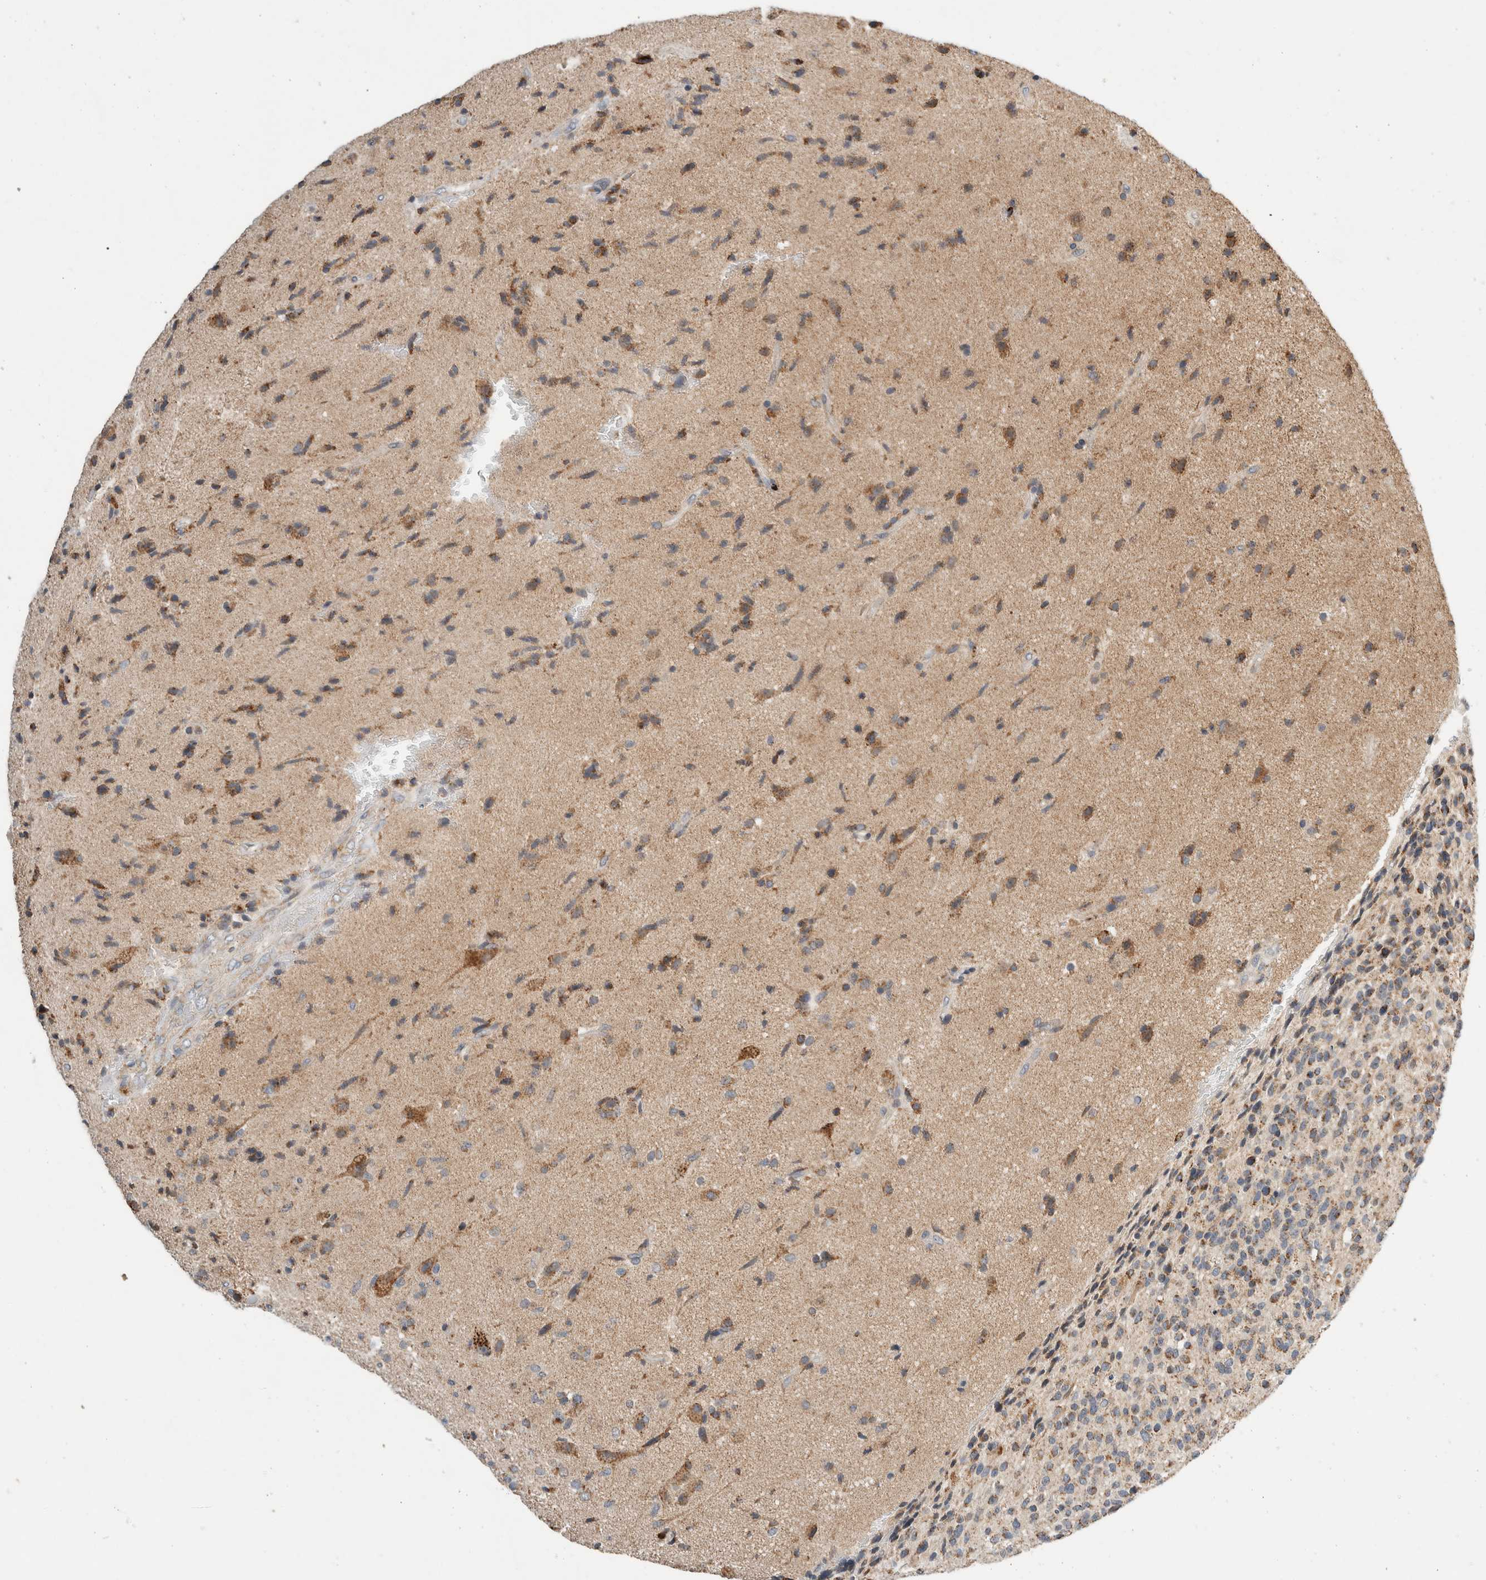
{"staining": {"intensity": "moderate", "quantity": "25%-75%", "location": "cytoplasmic/membranous"}, "tissue": "glioma", "cell_type": "Tumor cells", "image_type": "cancer", "snomed": [{"axis": "morphology", "description": "Glioma, malignant, High grade"}, {"axis": "topography", "description": "Brain"}], "caption": "High-power microscopy captured an immunohistochemistry (IHC) photomicrograph of high-grade glioma (malignant), revealing moderate cytoplasmic/membranous expression in approximately 25%-75% of tumor cells.", "gene": "AMPD1", "patient": {"sex": "male", "age": 72}}